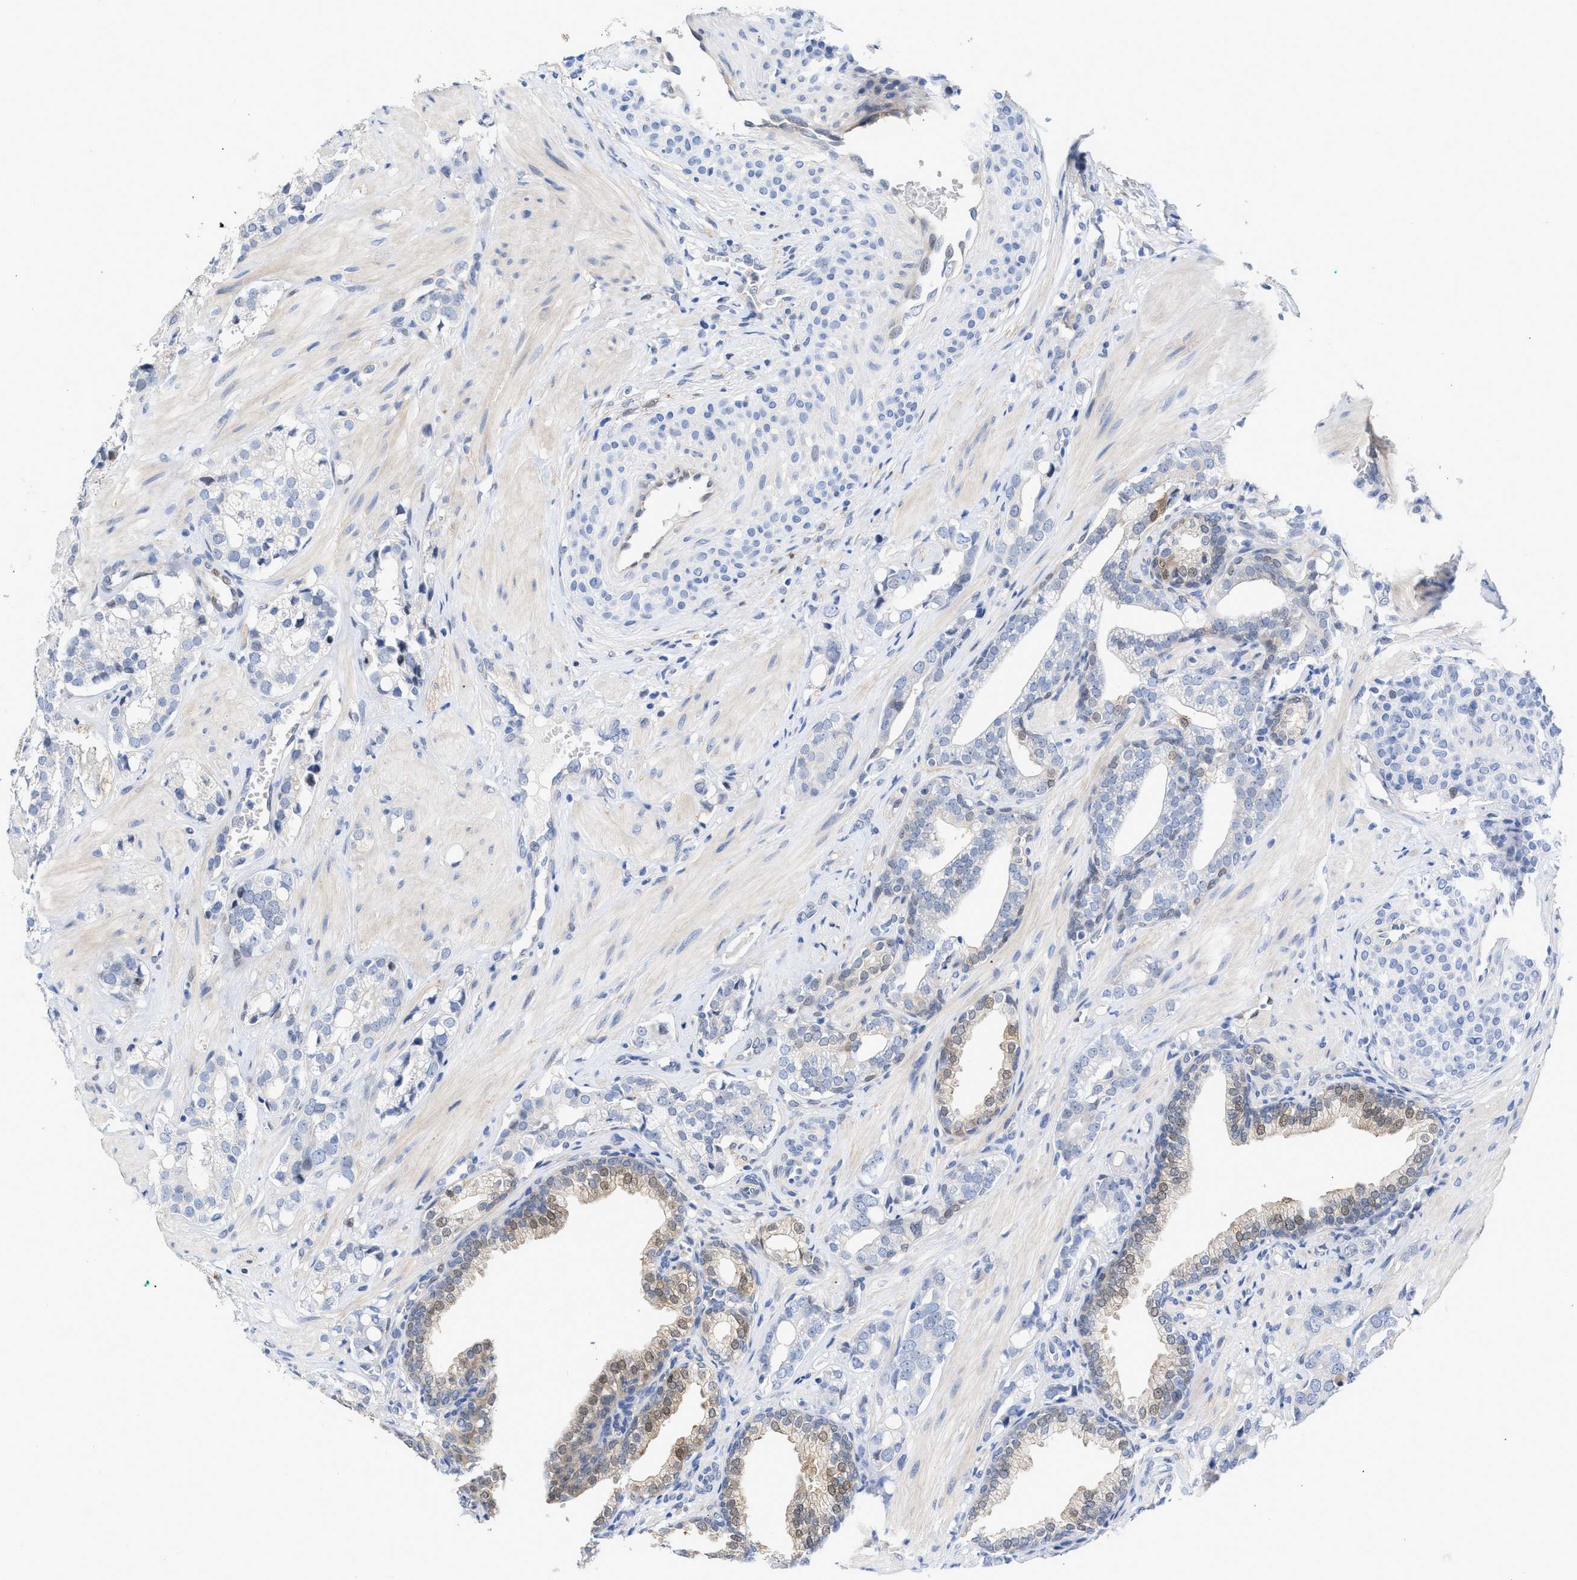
{"staining": {"intensity": "negative", "quantity": "none", "location": "none"}, "tissue": "prostate cancer", "cell_type": "Tumor cells", "image_type": "cancer", "snomed": [{"axis": "morphology", "description": "Adenocarcinoma, High grade"}, {"axis": "topography", "description": "Prostate"}], "caption": "Tumor cells show no significant expression in prostate cancer.", "gene": "TP53I3", "patient": {"sex": "male", "age": 52}}